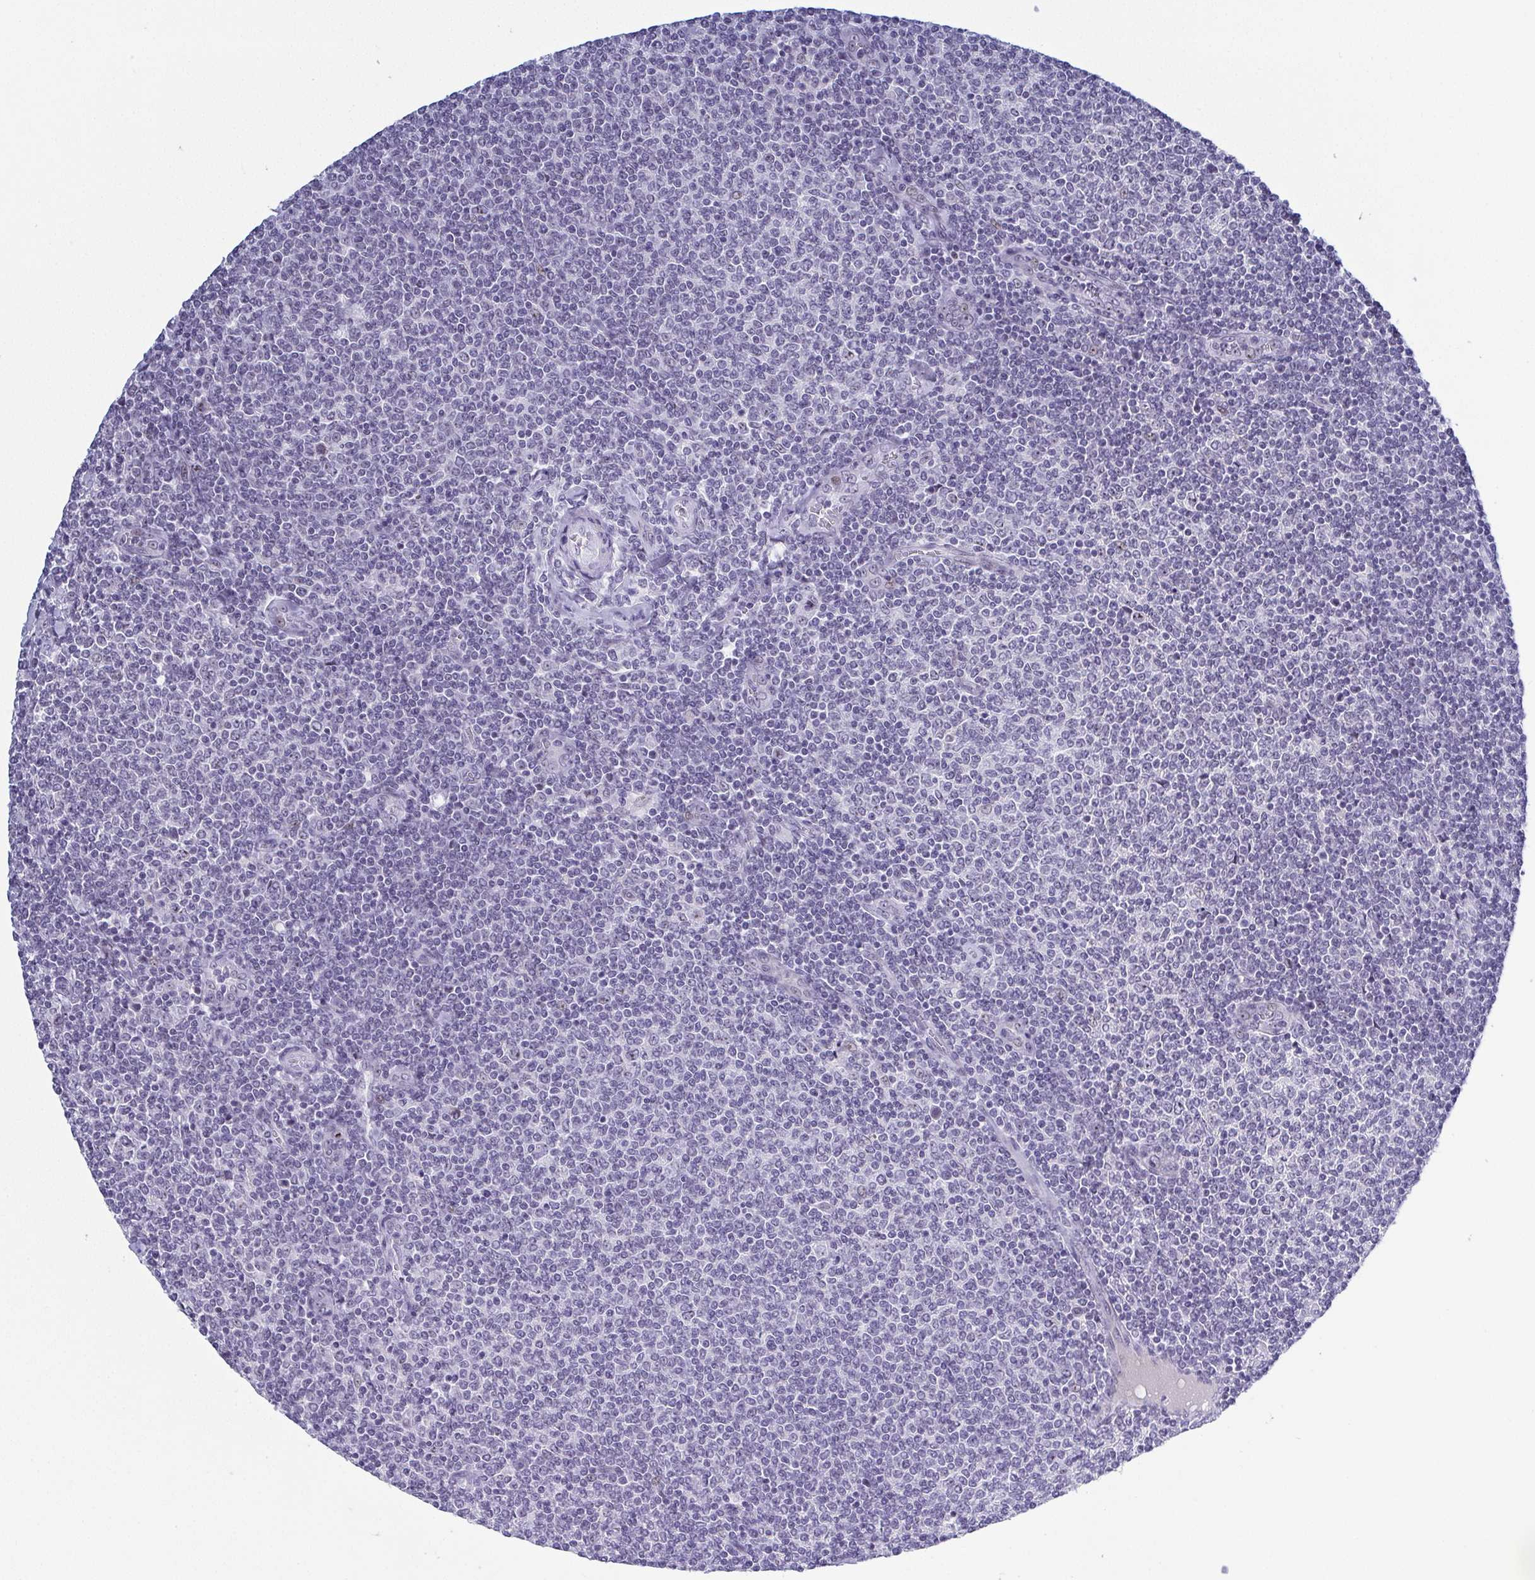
{"staining": {"intensity": "negative", "quantity": "none", "location": "none"}, "tissue": "lymphoma", "cell_type": "Tumor cells", "image_type": "cancer", "snomed": [{"axis": "morphology", "description": "Malignant lymphoma, non-Hodgkin's type, Low grade"}, {"axis": "topography", "description": "Lymph node"}], "caption": "This image is of lymphoma stained with immunohistochemistry to label a protein in brown with the nuclei are counter-stained blue. There is no positivity in tumor cells.", "gene": "BZW1", "patient": {"sex": "male", "age": 52}}